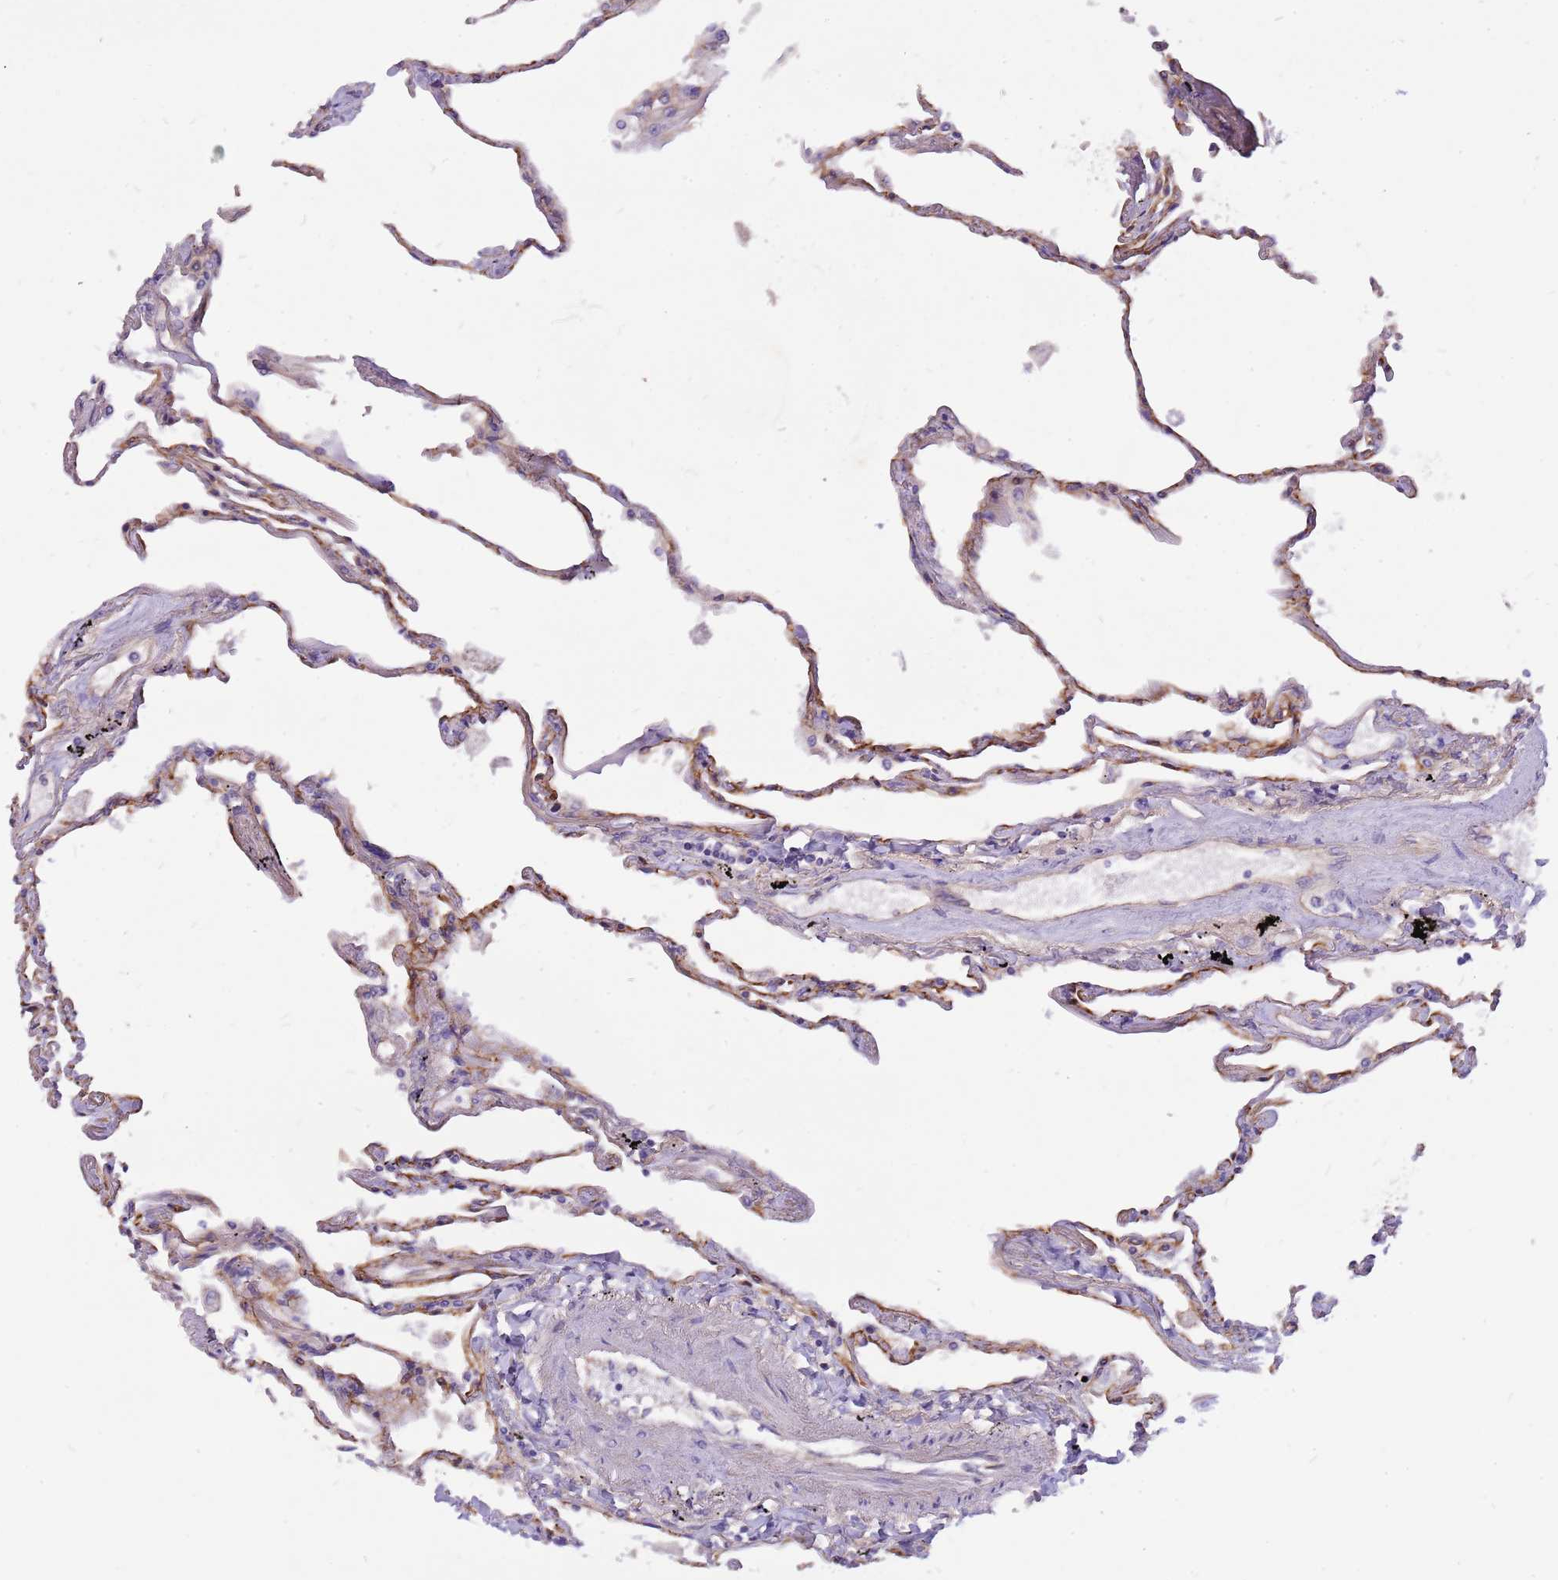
{"staining": {"intensity": "moderate", "quantity": "25%-75%", "location": "cytoplasmic/membranous"}, "tissue": "lung", "cell_type": "Alveolar cells", "image_type": "normal", "snomed": [{"axis": "morphology", "description": "Normal tissue, NOS"}, {"axis": "topography", "description": "Lung"}], "caption": "Immunohistochemical staining of normal lung shows moderate cytoplasmic/membranous protein positivity in about 25%-75% of alveolar cells.", "gene": "NTN4", "patient": {"sex": "female", "age": 67}}